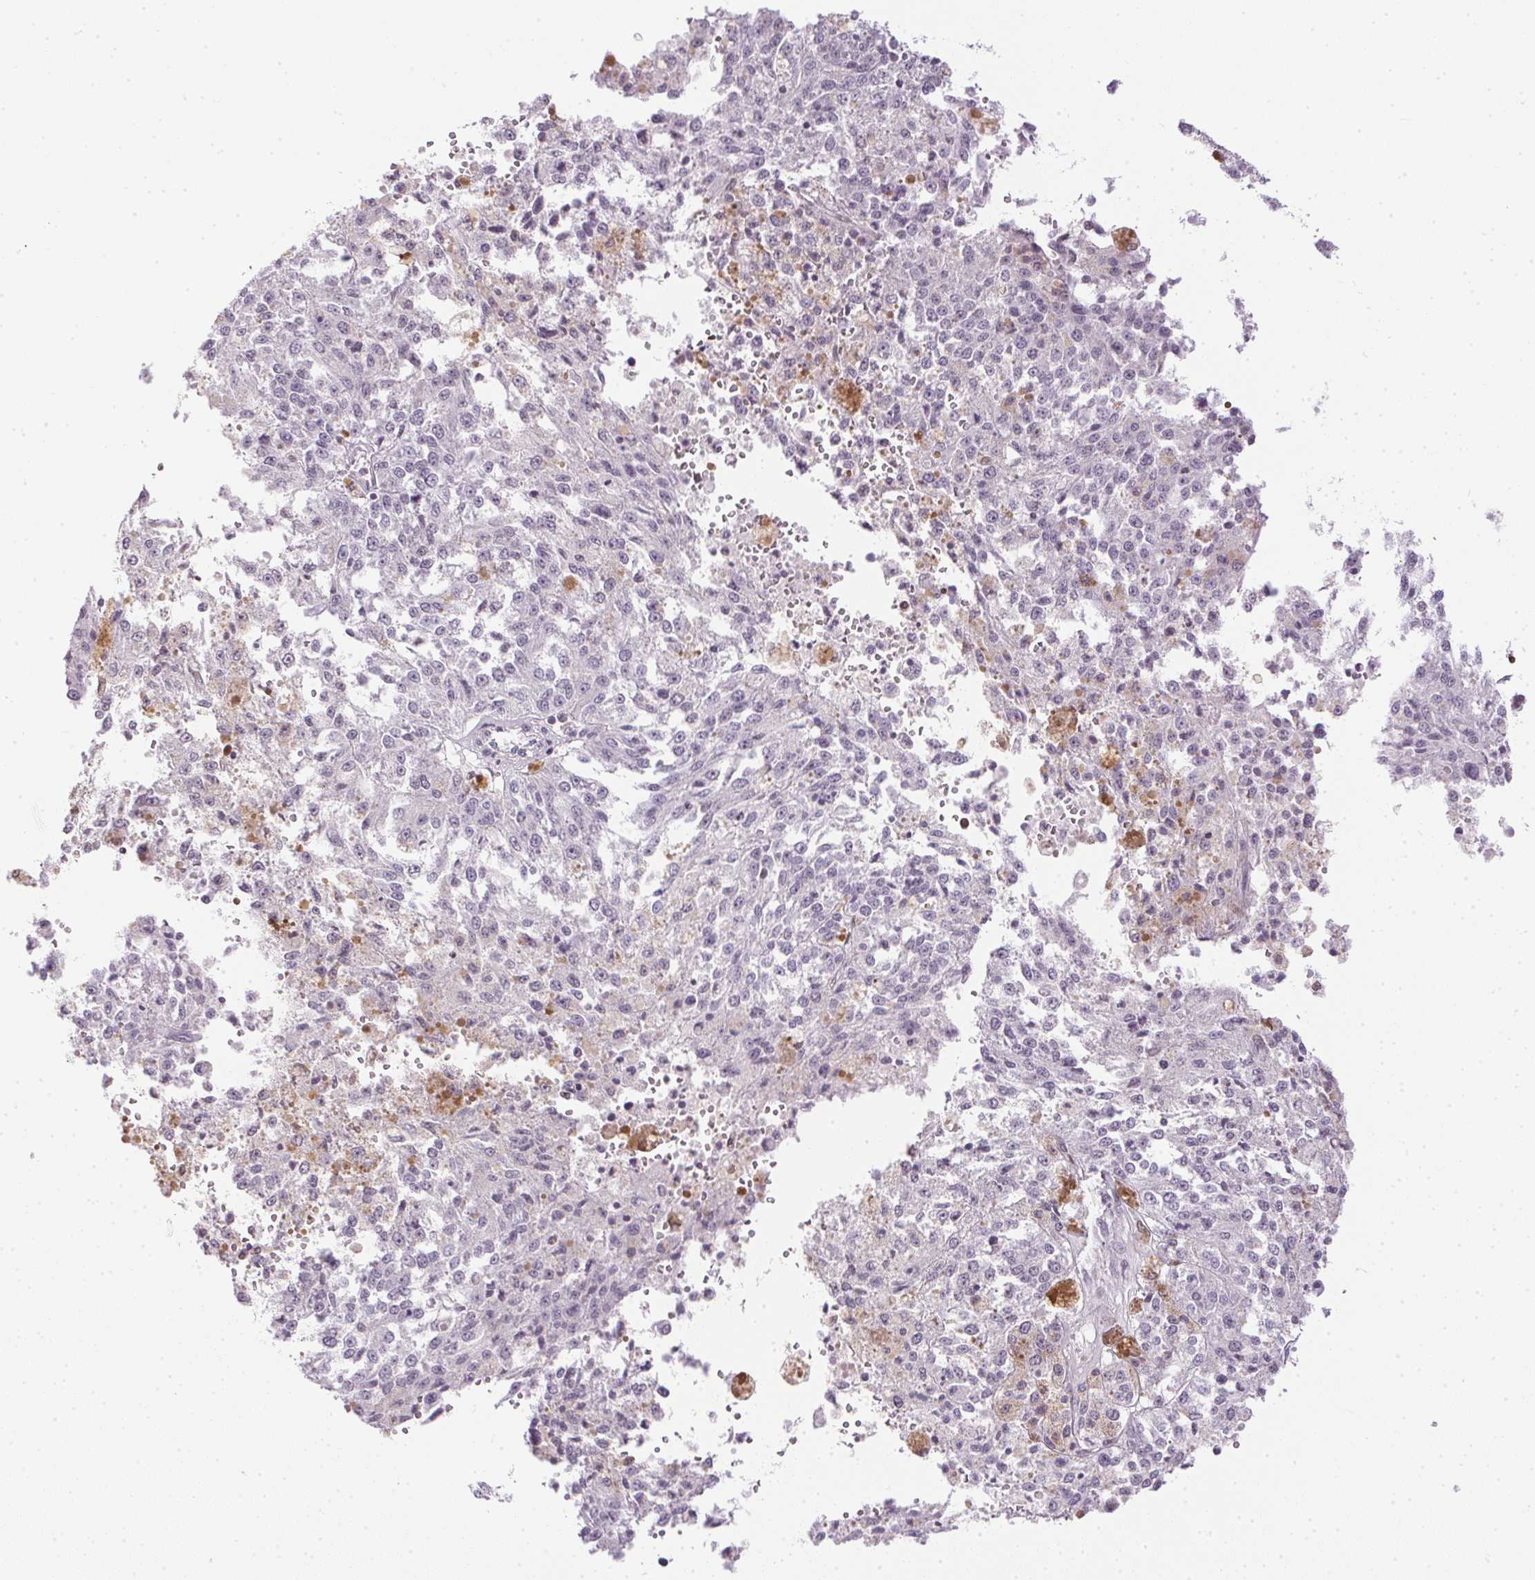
{"staining": {"intensity": "negative", "quantity": "none", "location": "none"}, "tissue": "melanoma", "cell_type": "Tumor cells", "image_type": "cancer", "snomed": [{"axis": "morphology", "description": "Malignant melanoma, Metastatic site"}, {"axis": "topography", "description": "Lymph node"}], "caption": "Tumor cells are negative for brown protein staining in malignant melanoma (metastatic site).", "gene": "PRL", "patient": {"sex": "female", "age": 64}}